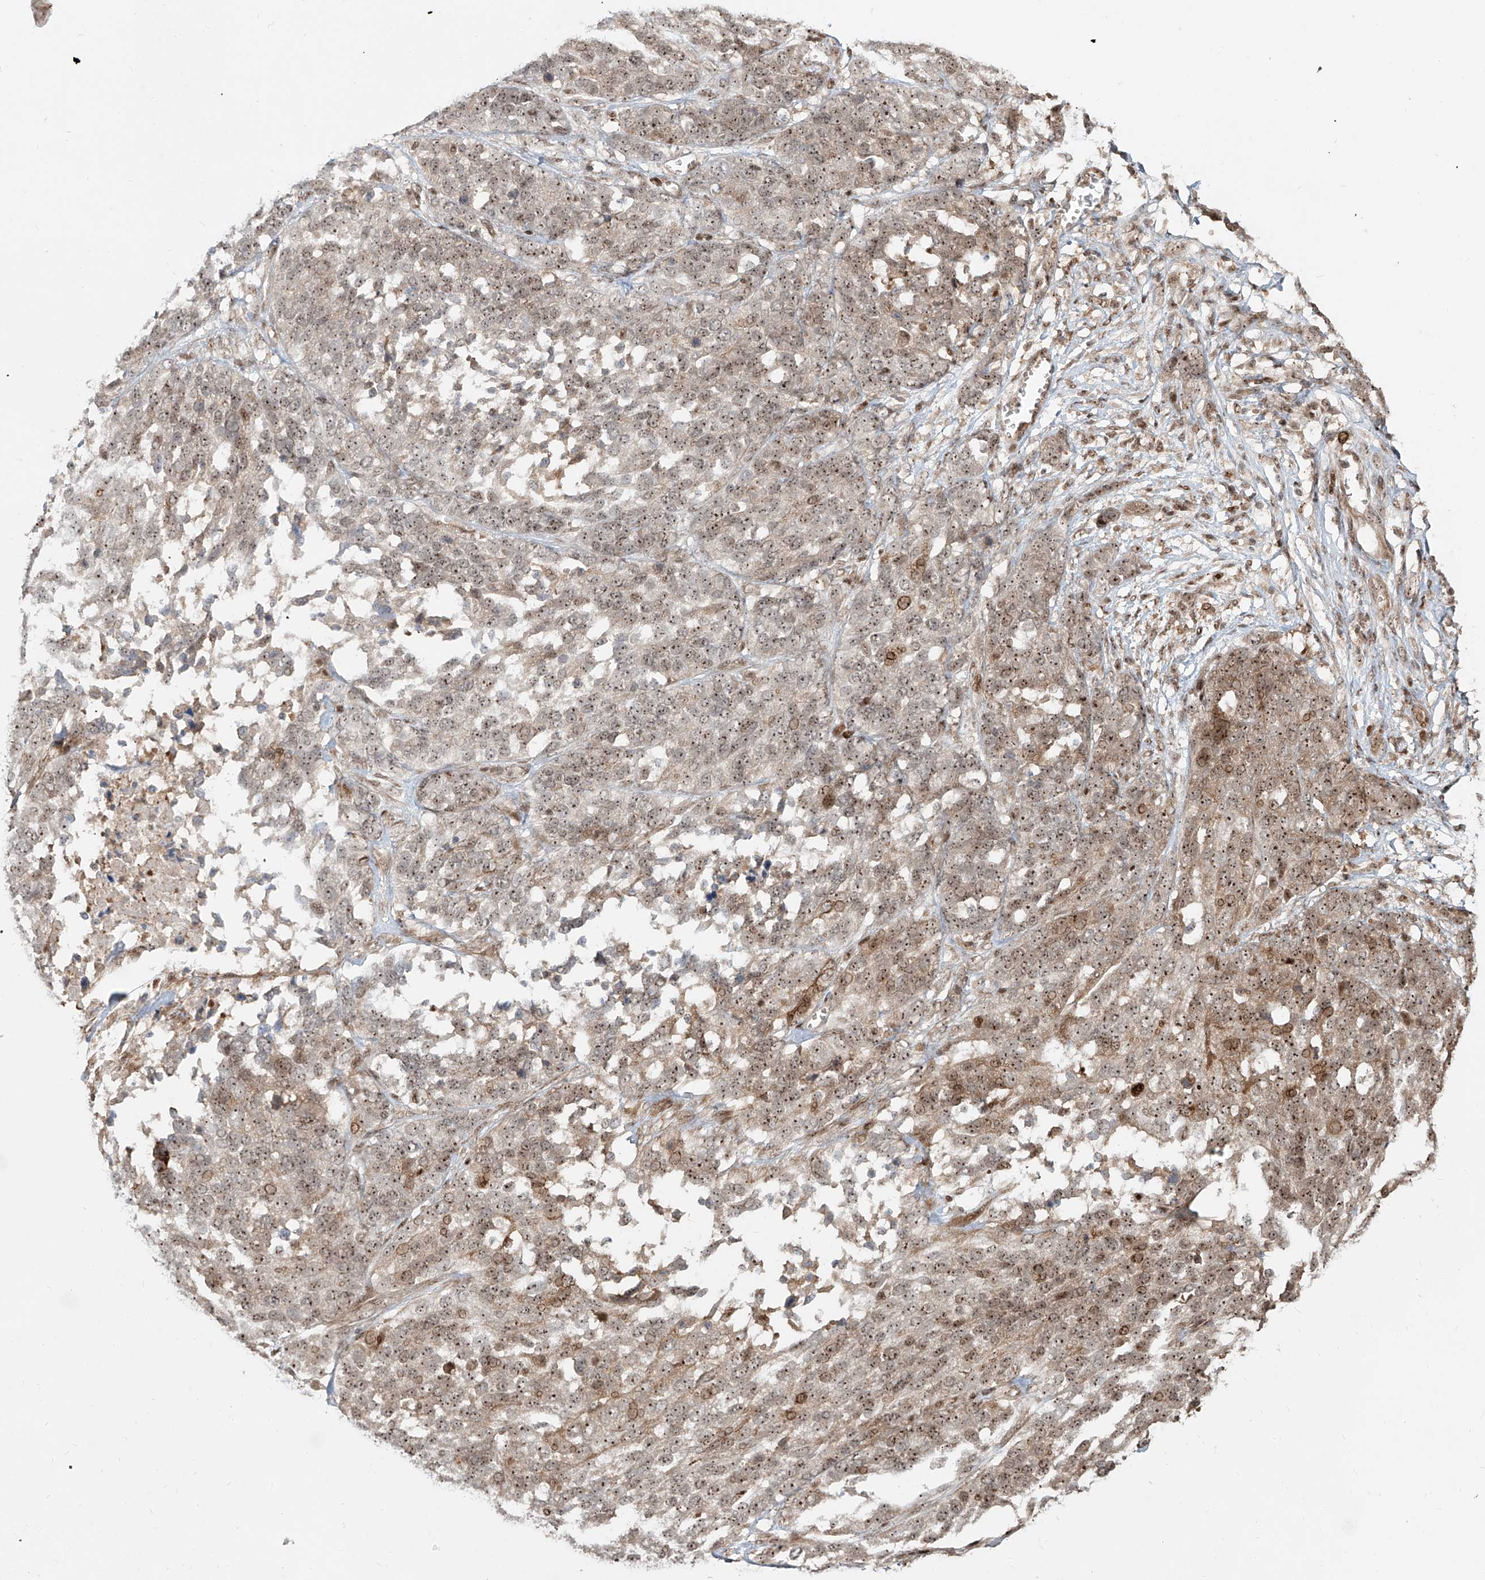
{"staining": {"intensity": "moderate", "quantity": ">75%", "location": "nuclear"}, "tissue": "ovarian cancer", "cell_type": "Tumor cells", "image_type": "cancer", "snomed": [{"axis": "morphology", "description": "Cystadenocarcinoma, serous, NOS"}, {"axis": "topography", "description": "Ovary"}], "caption": "About >75% of tumor cells in human ovarian serous cystadenocarcinoma reveal moderate nuclear protein staining as visualized by brown immunohistochemical staining.", "gene": "ZNF710", "patient": {"sex": "female", "age": 44}}